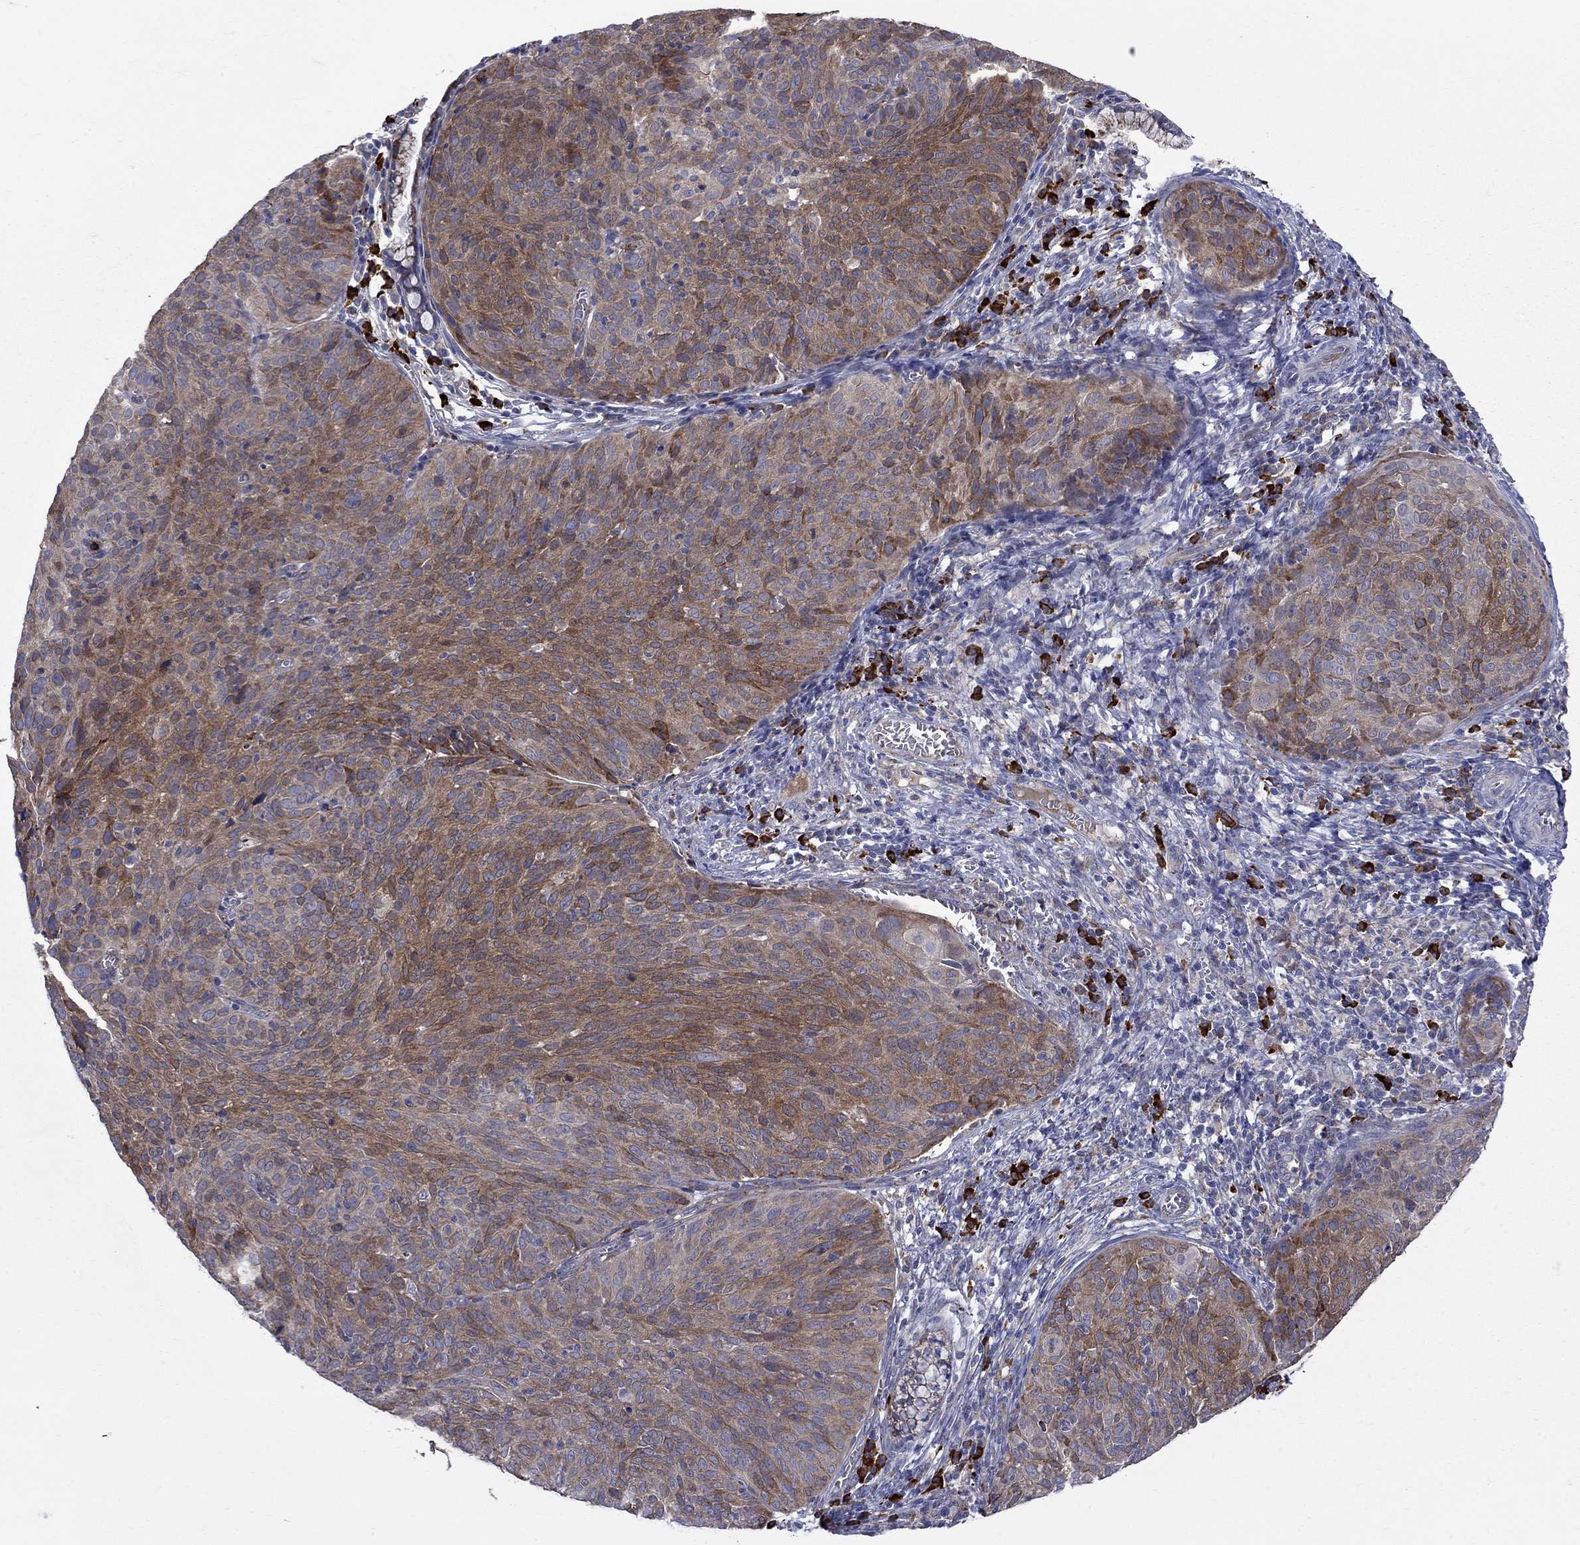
{"staining": {"intensity": "moderate", "quantity": "25%-75%", "location": "cytoplasmic/membranous"}, "tissue": "cervical cancer", "cell_type": "Tumor cells", "image_type": "cancer", "snomed": [{"axis": "morphology", "description": "Squamous cell carcinoma, NOS"}, {"axis": "topography", "description": "Cervix"}], "caption": "The image shows a brown stain indicating the presence of a protein in the cytoplasmic/membranous of tumor cells in squamous cell carcinoma (cervical).", "gene": "ASNS", "patient": {"sex": "female", "age": 39}}